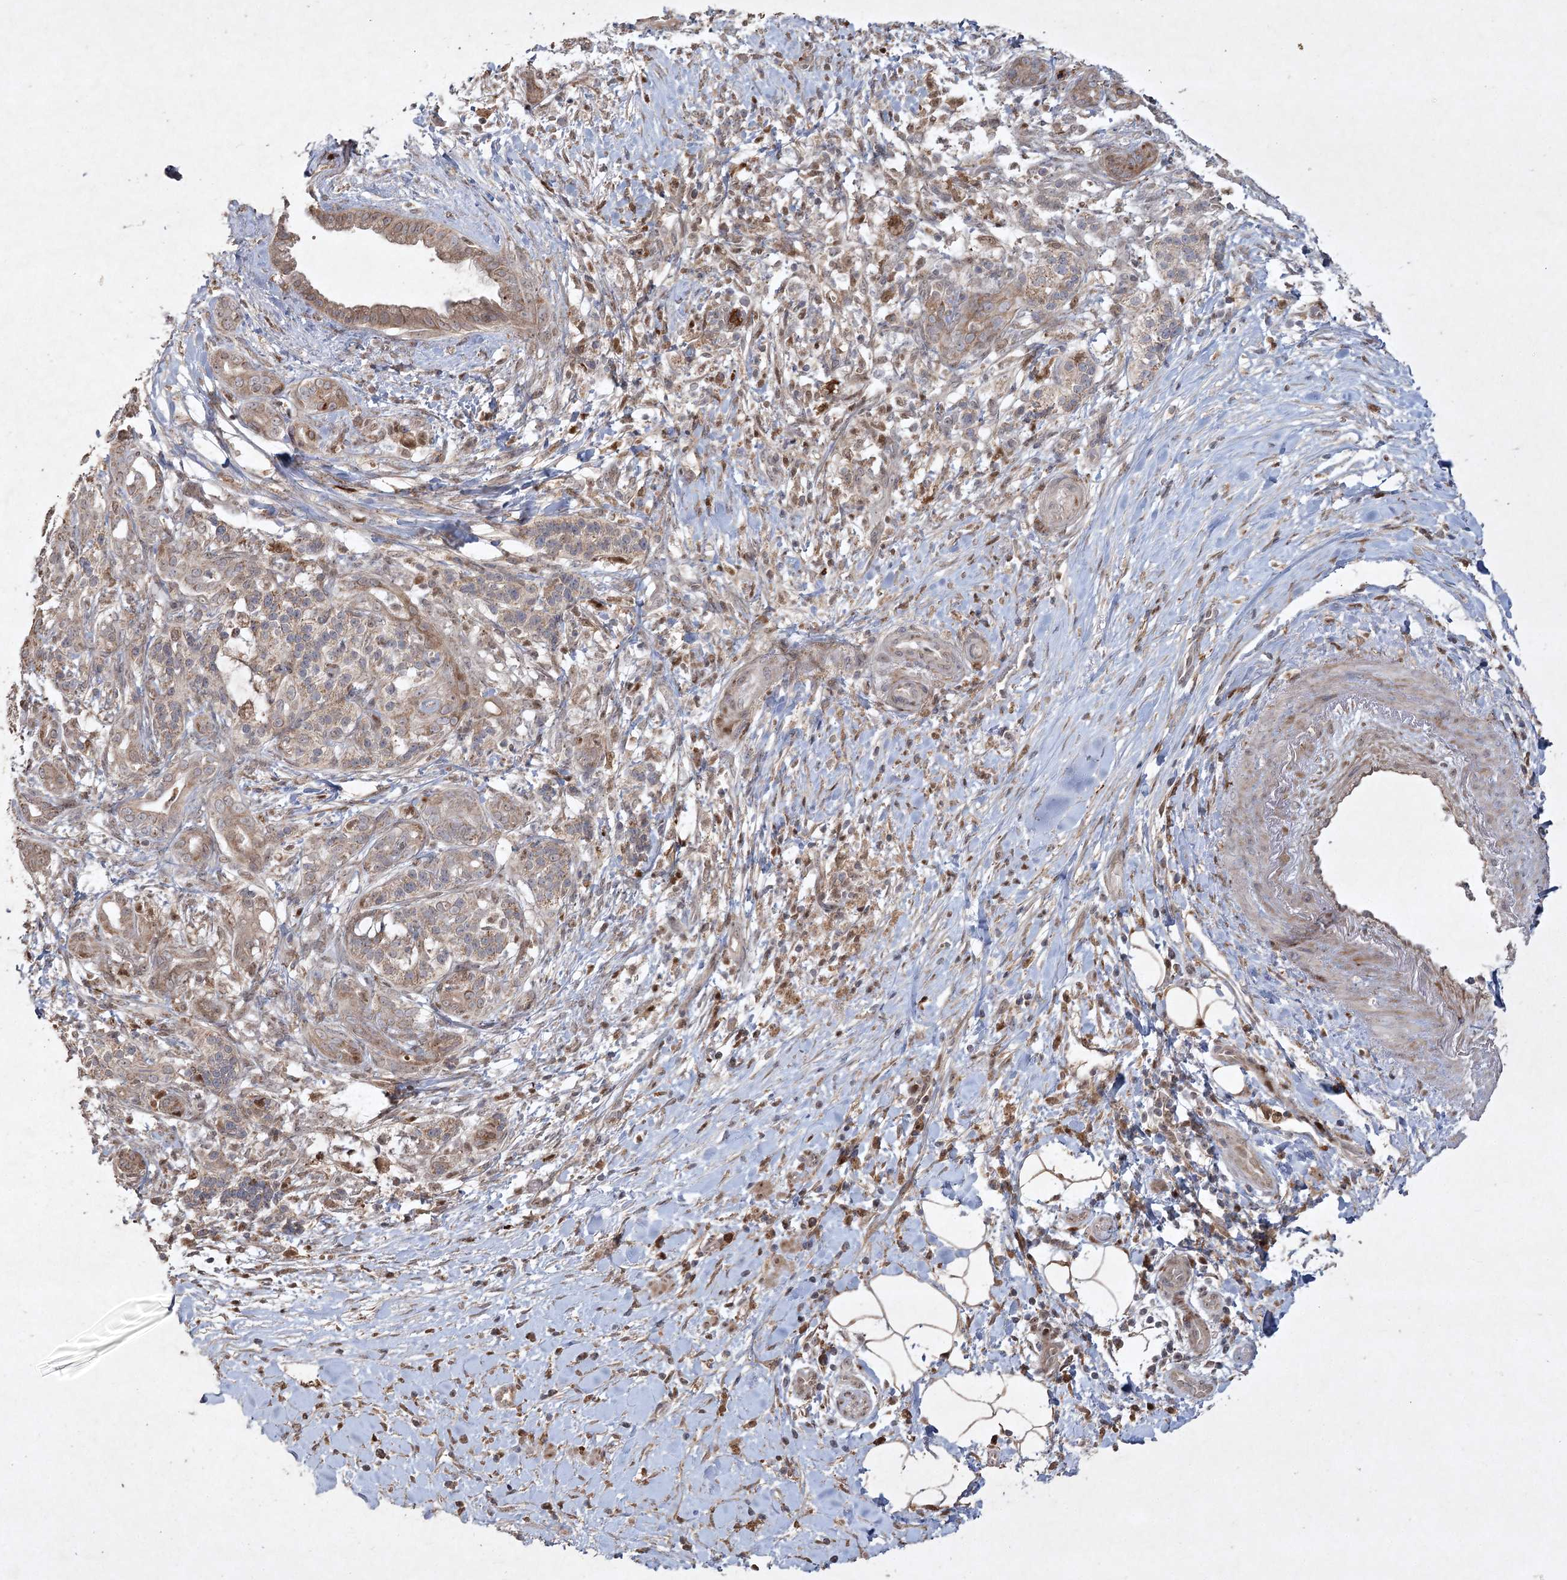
{"staining": {"intensity": "weak", "quantity": ">75%", "location": "cytoplasmic/membranous"}, "tissue": "pancreatic cancer", "cell_type": "Tumor cells", "image_type": "cancer", "snomed": [{"axis": "morphology", "description": "Adenocarcinoma, NOS"}, {"axis": "topography", "description": "Pancreas"}], "caption": "Immunohistochemistry (IHC) (DAB (3,3'-diaminobenzidine)) staining of adenocarcinoma (pancreatic) demonstrates weak cytoplasmic/membranous protein staining in about >75% of tumor cells. The protein is shown in brown color, while the nuclei are stained blue.", "gene": "KBTBD4", "patient": {"sex": "male", "age": 58}}